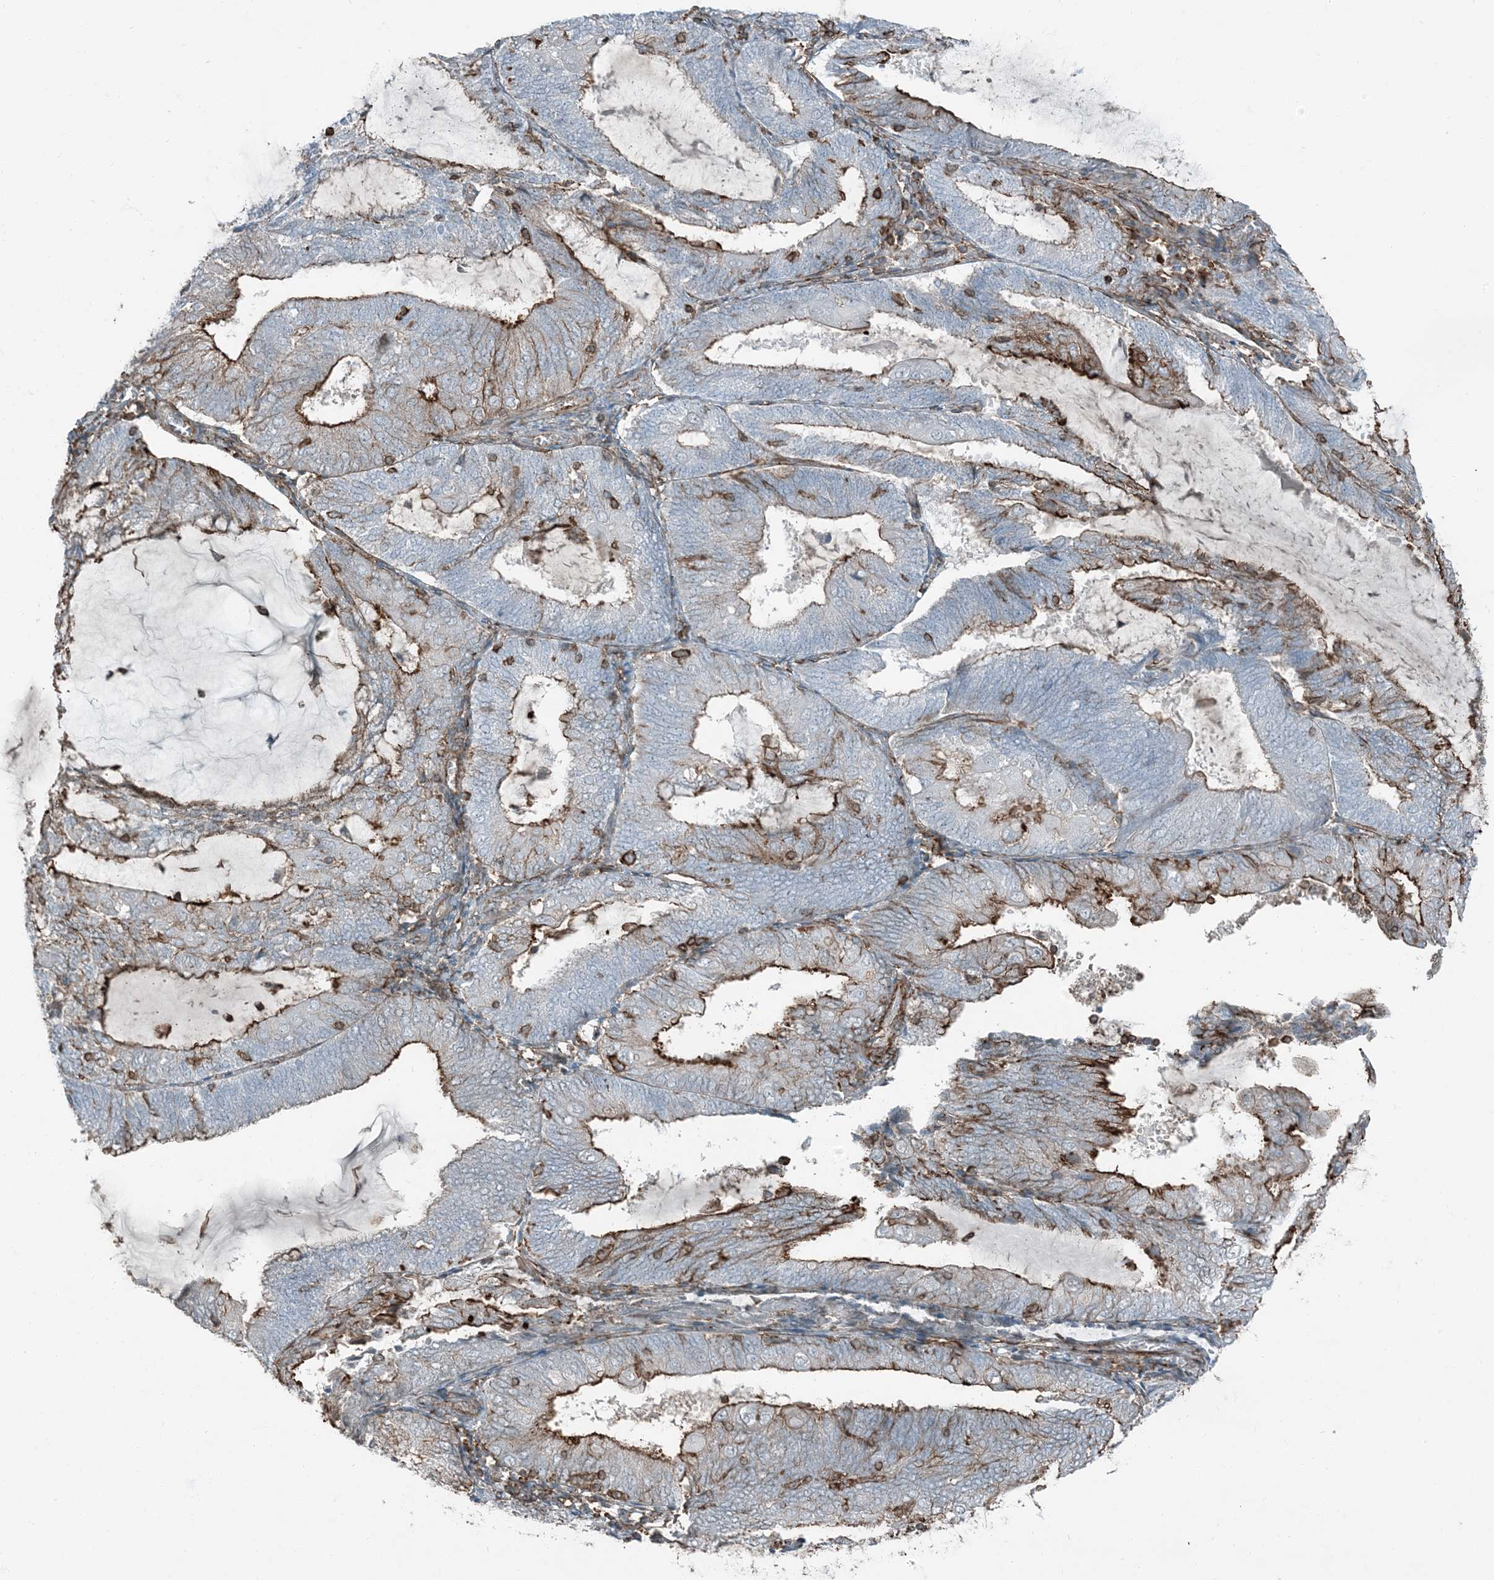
{"staining": {"intensity": "strong", "quantity": "25%-75%", "location": "cytoplasmic/membranous"}, "tissue": "endometrial cancer", "cell_type": "Tumor cells", "image_type": "cancer", "snomed": [{"axis": "morphology", "description": "Adenocarcinoma, NOS"}, {"axis": "topography", "description": "Endometrium"}], "caption": "Immunohistochemical staining of human endometrial cancer (adenocarcinoma) reveals strong cytoplasmic/membranous protein staining in approximately 25%-75% of tumor cells.", "gene": "APOBEC3C", "patient": {"sex": "female", "age": 81}}